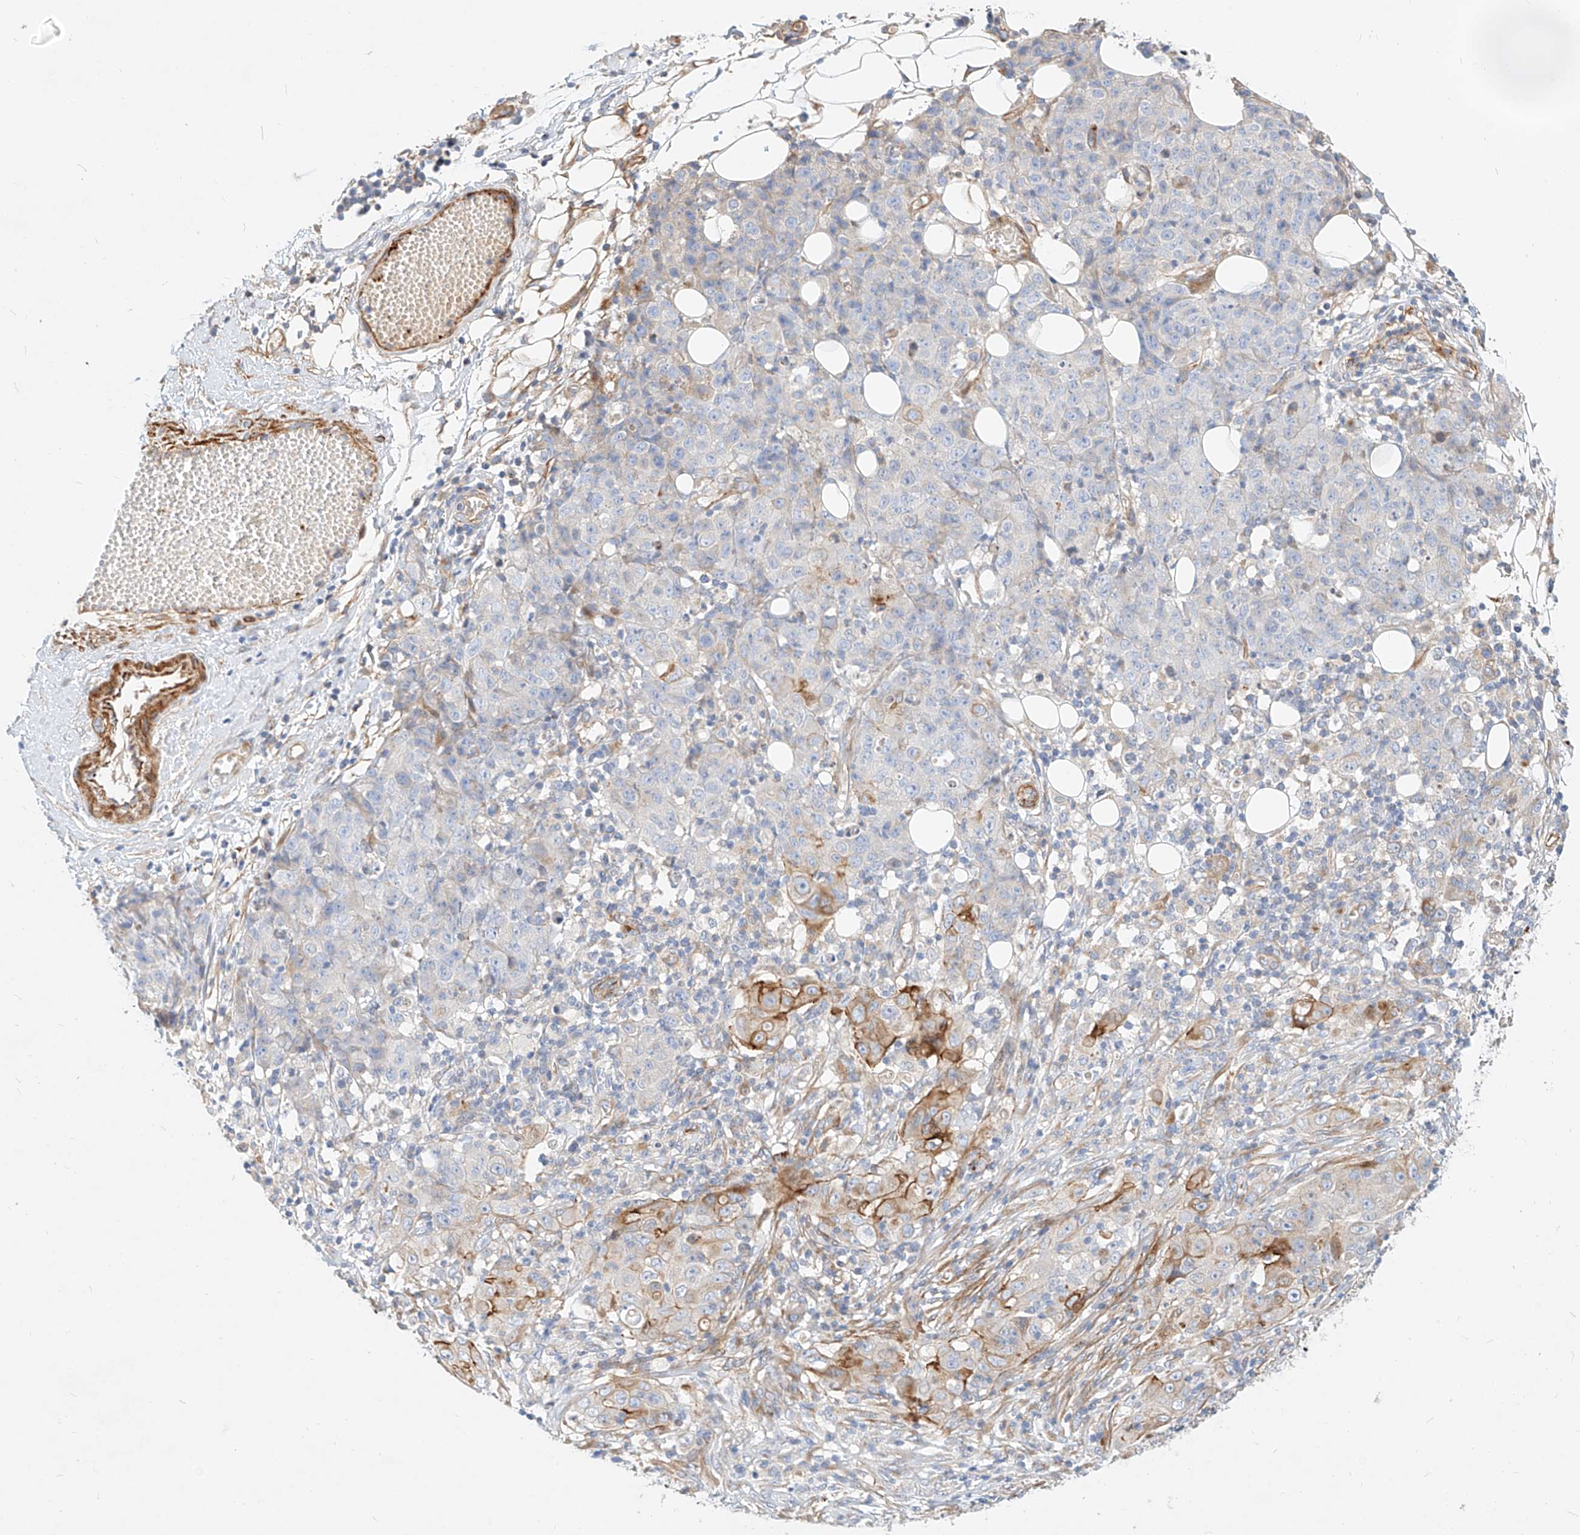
{"staining": {"intensity": "moderate", "quantity": "<25%", "location": "cytoplasmic/membranous"}, "tissue": "ovarian cancer", "cell_type": "Tumor cells", "image_type": "cancer", "snomed": [{"axis": "morphology", "description": "Carcinoma, endometroid"}, {"axis": "topography", "description": "Ovary"}], "caption": "Endometroid carcinoma (ovarian) stained for a protein (brown) reveals moderate cytoplasmic/membranous positive staining in about <25% of tumor cells.", "gene": "KCNH5", "patient": {"sex": "female", "age": 42}}